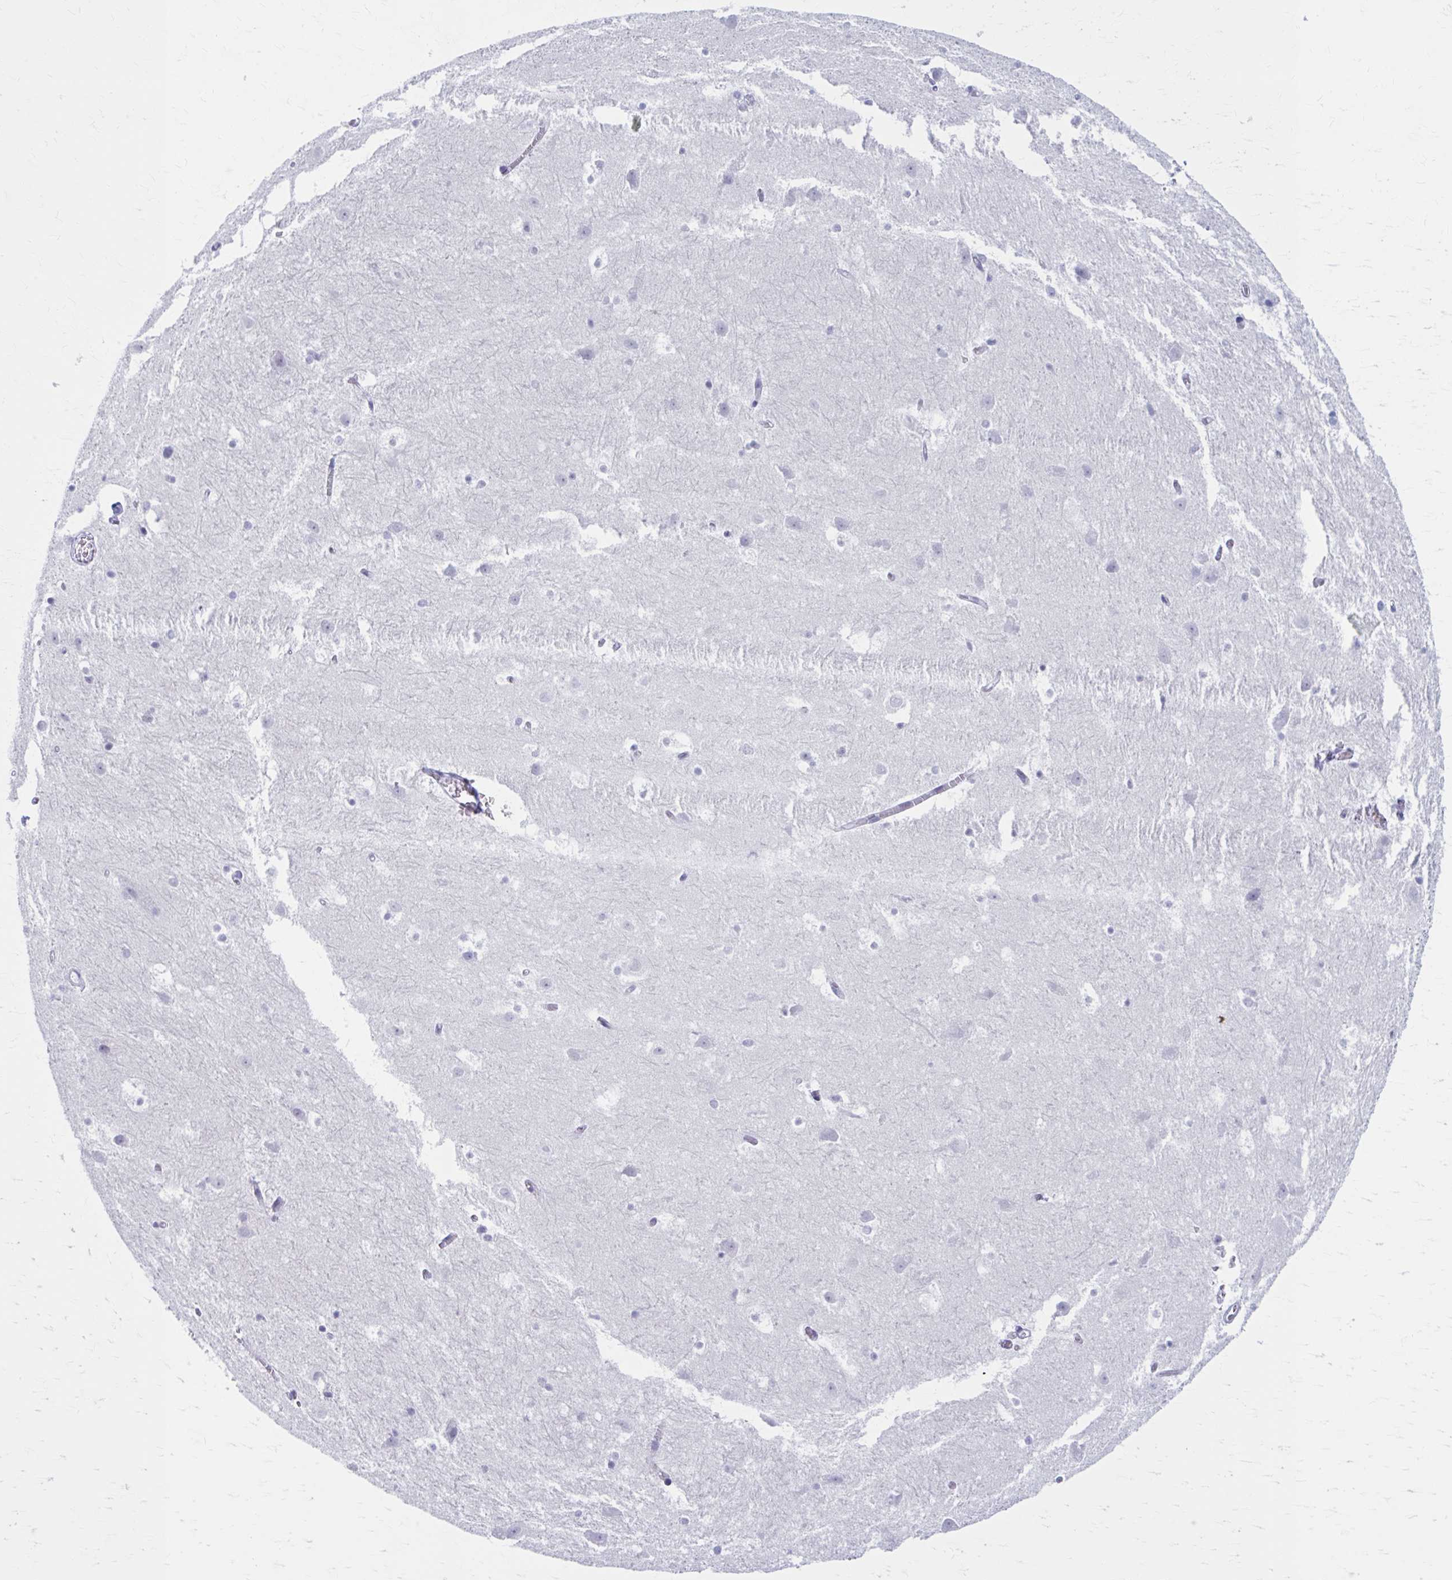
{"staining": {"intensity": "negative", "quantity": "none", "location": "none"}, "tissue": "hippocampus", "cell_type": "Glial cells", "image_type": "normal", "snomed": [{"axis": "morphology", "description": "Normal tissue, NOS"}, {"axis": "topography", "description": "Hippocampus"}], "caption": "Image shows no significant protein positivity in glial cells of unremarkable hippocampus. The staining was performed using DAB to visualize the protein expression in brown, while the nuclei were stained in blue with hematoxylin (Magnification: 20x).", "gene": "CCDC105", "patient": {"sex": "female", "age": 52}}